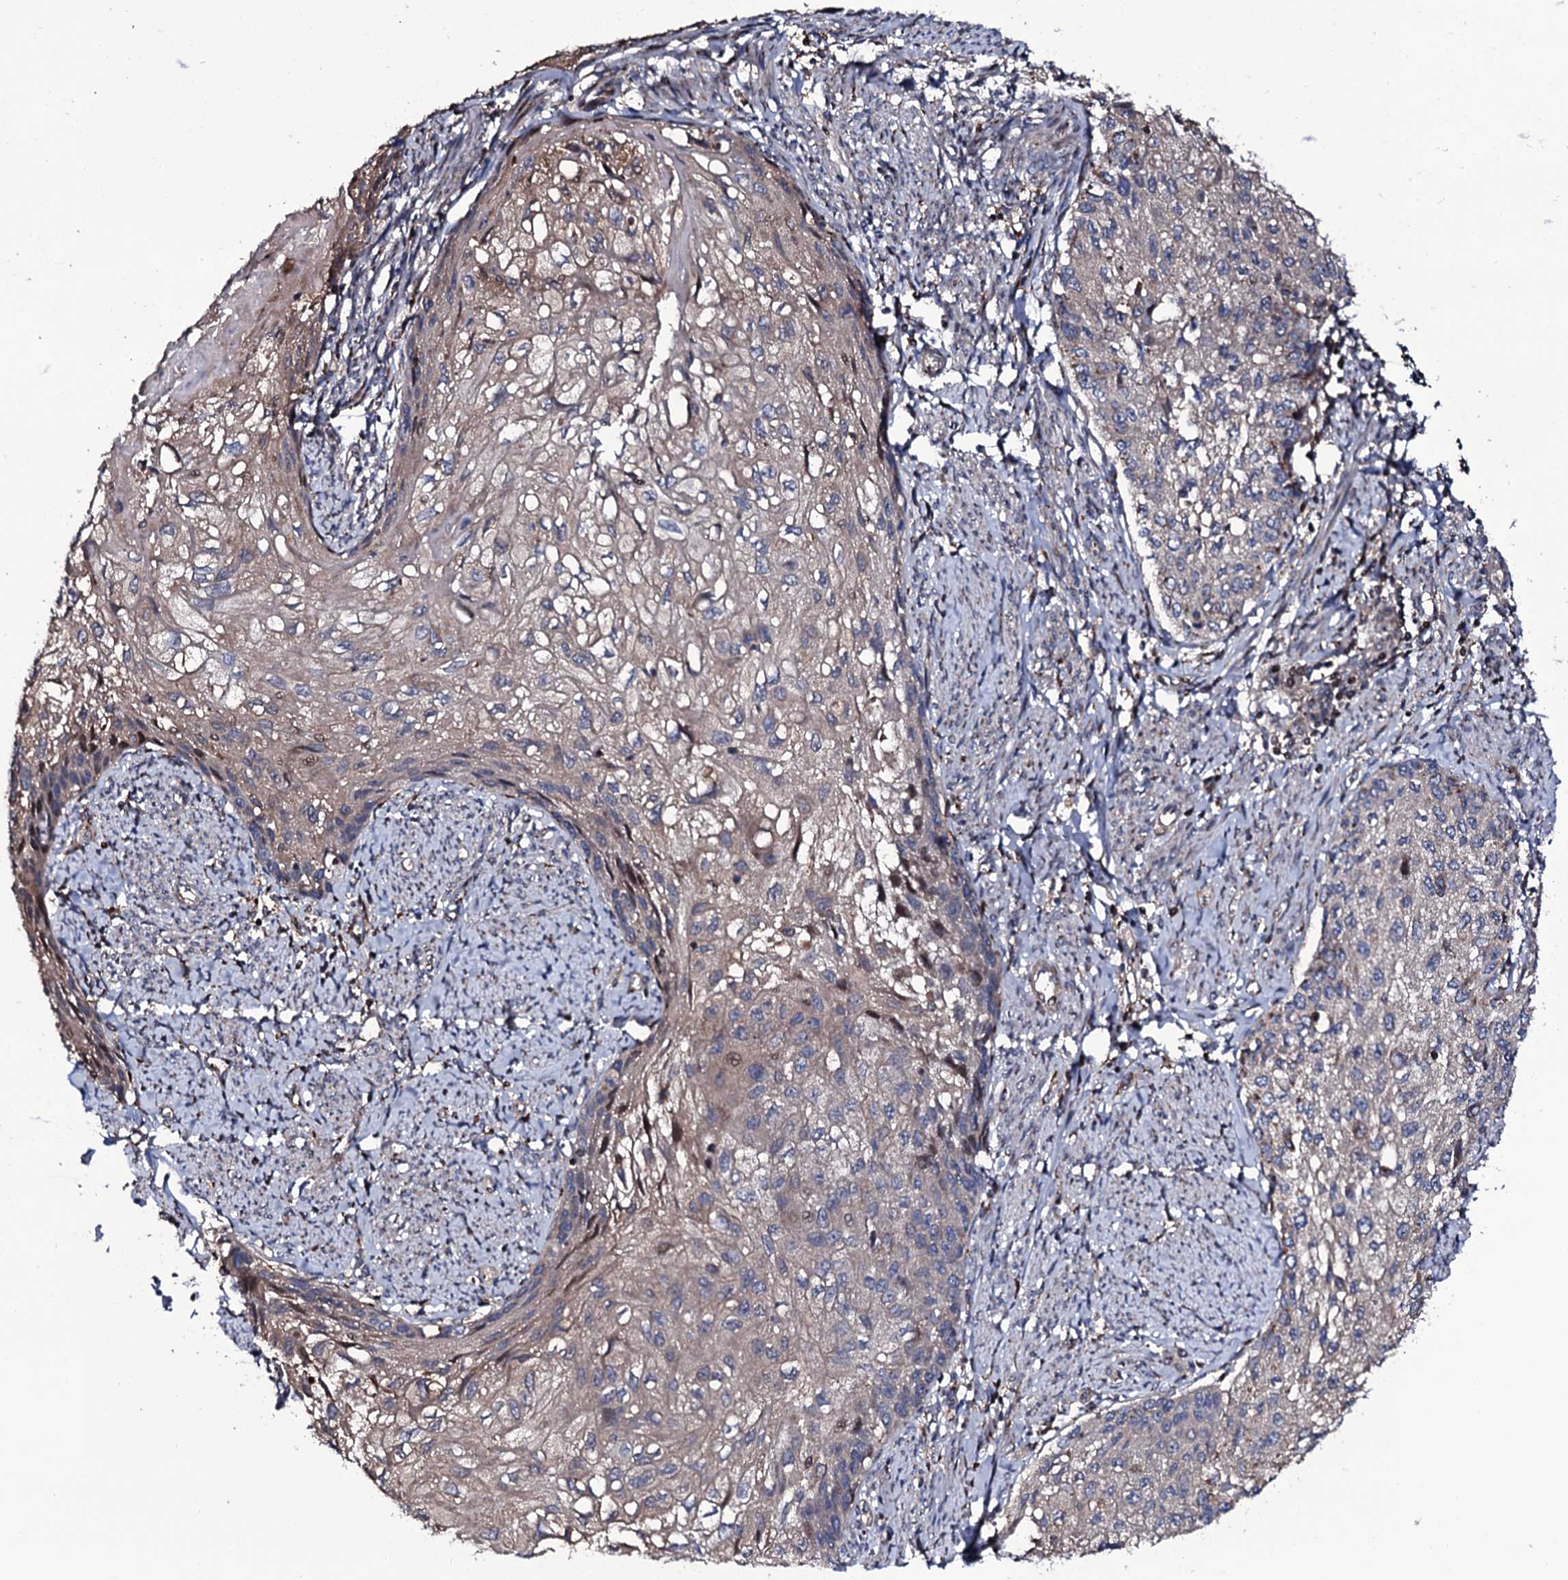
{"staining": {"intensity": "moderate", "quantity": "<25%", "location": "cytoplasmic/membranous"}, "tissue": "cervical cancer", "cell_type": "Tumor cells", "image_type": "cancer", "snomed": [{"axis": "morphology", "description": "Squamous cell carcinoma, NOS"}, {"axis": "topography", "description": "Cervix"}], "caption": "An immunohistochemistry (IHC) image of tumor tissue is shown. Protein staining in brown highlights moderate cytoplasmic/membranous positivity in squamous cell carcinoma (cervical) within tumor cells.", "gene": "PLET1", "patient": {"sex": "female", "age": 67}}